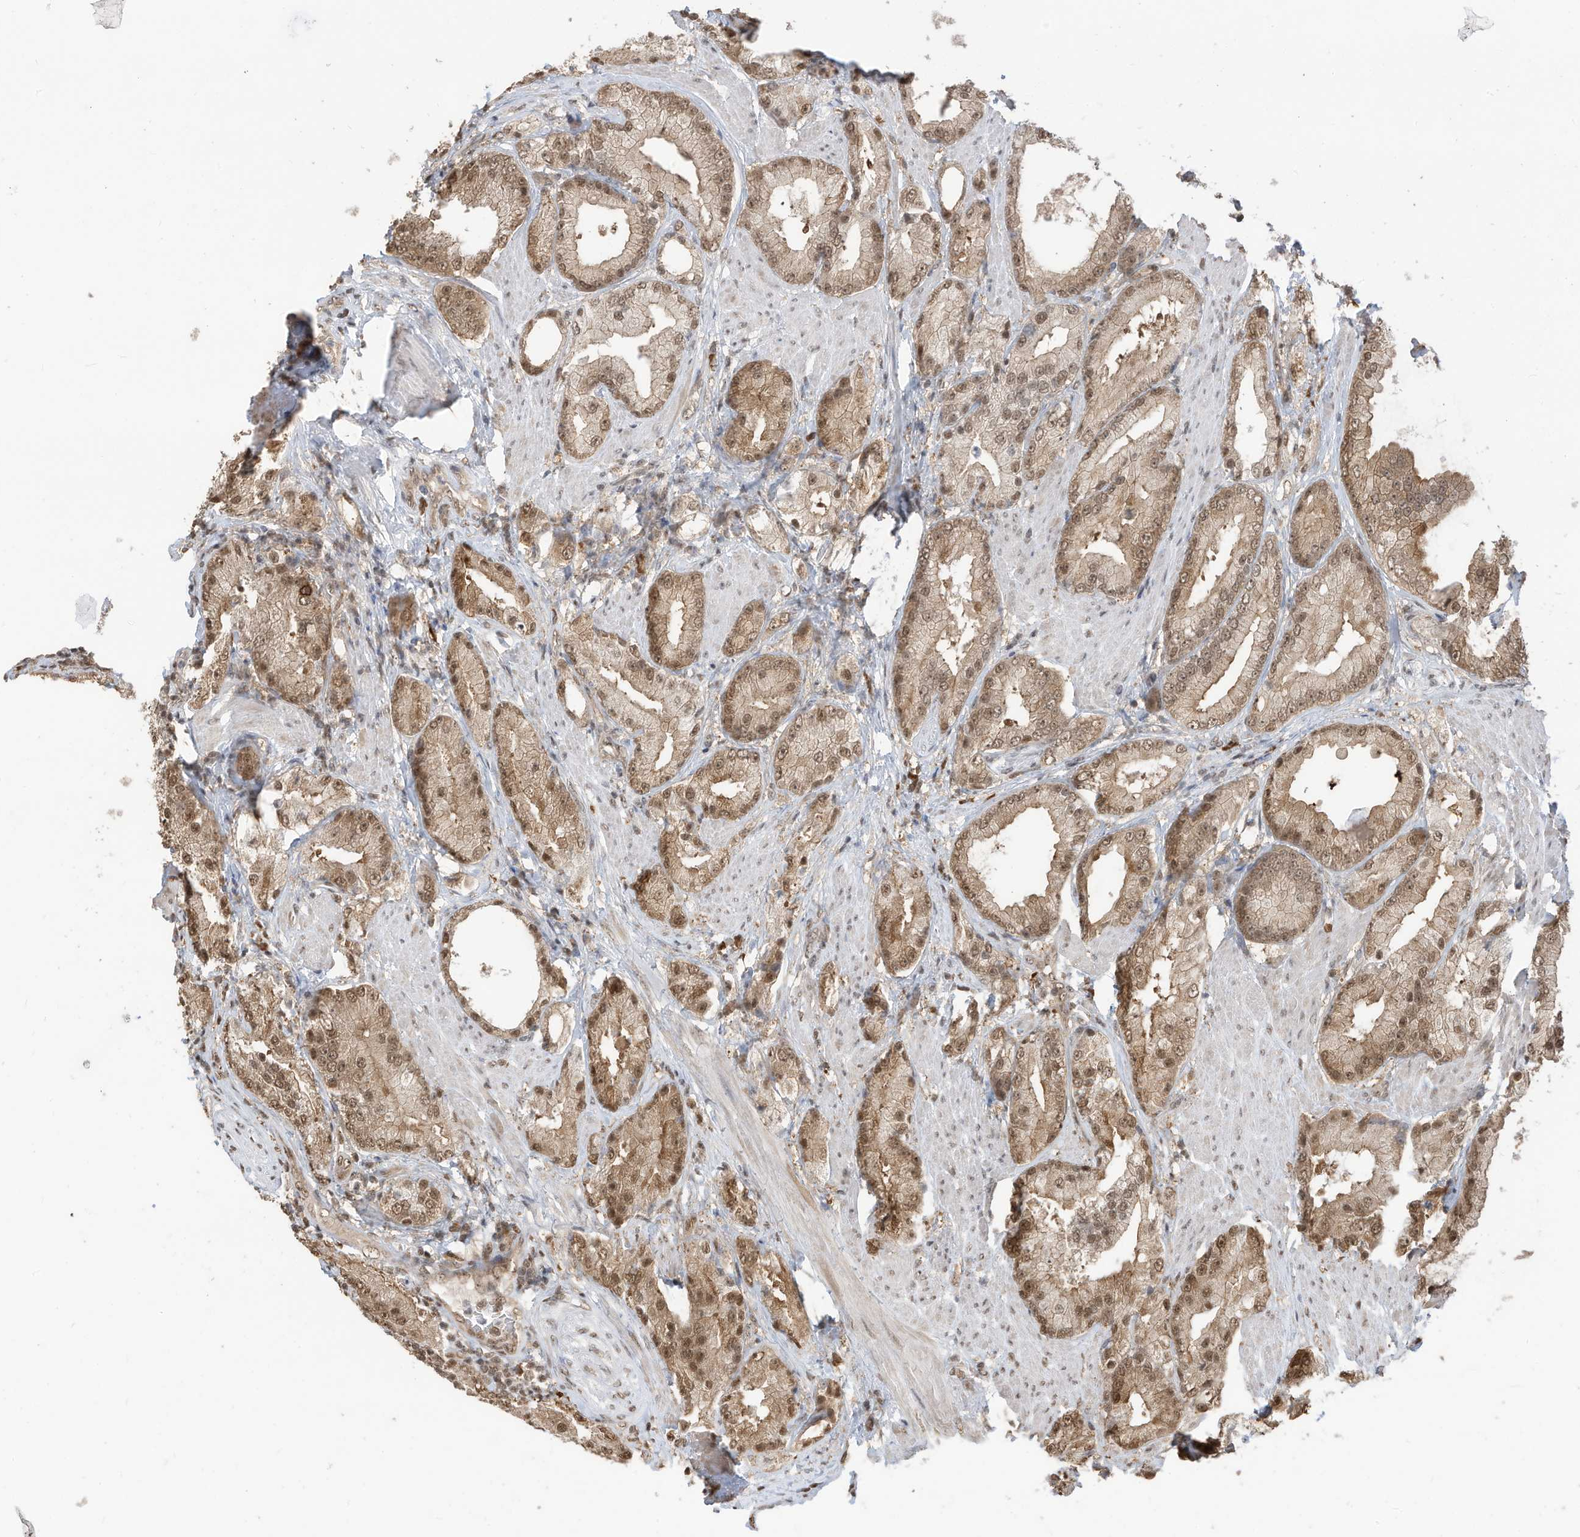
{"staining": {"intensity": "moderate", "quantity": ">75%", "location": "cytoplasmic/membranous,nuclear"}, "tissue": "prostate cancer", "cell_type": "Tumor cells", "image_type": "cancer", "snomed": [{"axis": "morphology", "description": "Adenocarcinoma, Low grade"}, {"axis": "topography", "description": "Prostate"}], "caption": "Moderate cytoplasmic/membranous and nuclear staining is seen in about >75% of tumor cells in low-grade adenocarcinoma (prostate). (IHC, brightfield microscopy, high magnification).", "gene": "ZNF195", "patient": {"sex": "male", "age": 67}}